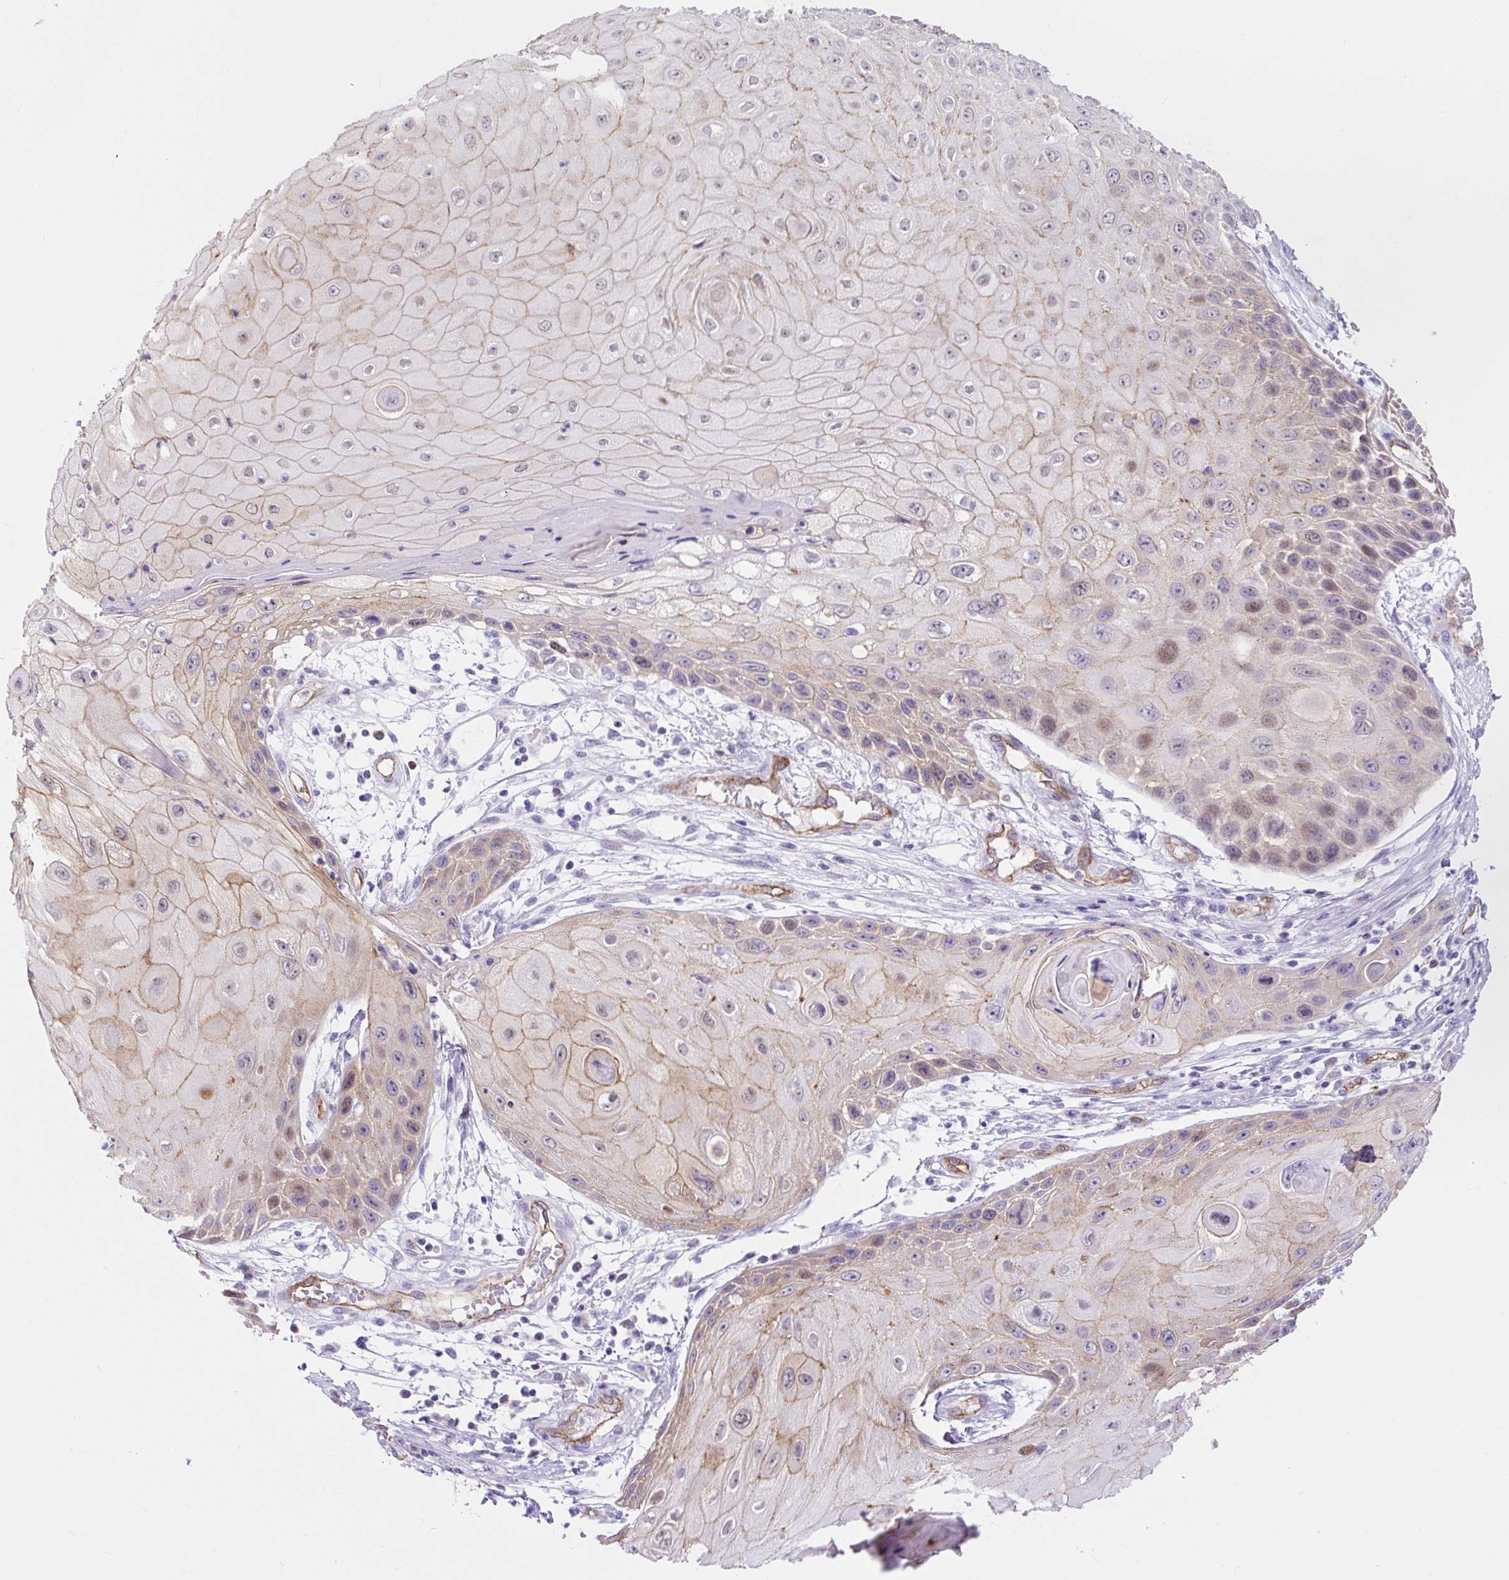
{"staining": {"intensity": "weak", "quantity": "<25%", "location": "cytoplasmic/membranous,nuclear"}, "tissue": "skin cancer", "cell_type": "Tumor cells", "image_type": "cancer", "snomed": [{"axis": "morphology", "description": "Squamous cell carcinoma, NOS"}, {"axis": "topography", "description": "Skin"}, {"axis": "topography", "description": "Vulva"}], "caption": "Skin squamous cell carcinoma stained for a protein using immunohistochemistry (IHC) displays no expression tumor cells.", "gene": "HIP1R", "patient": {"sex": "female", "age": 44}}